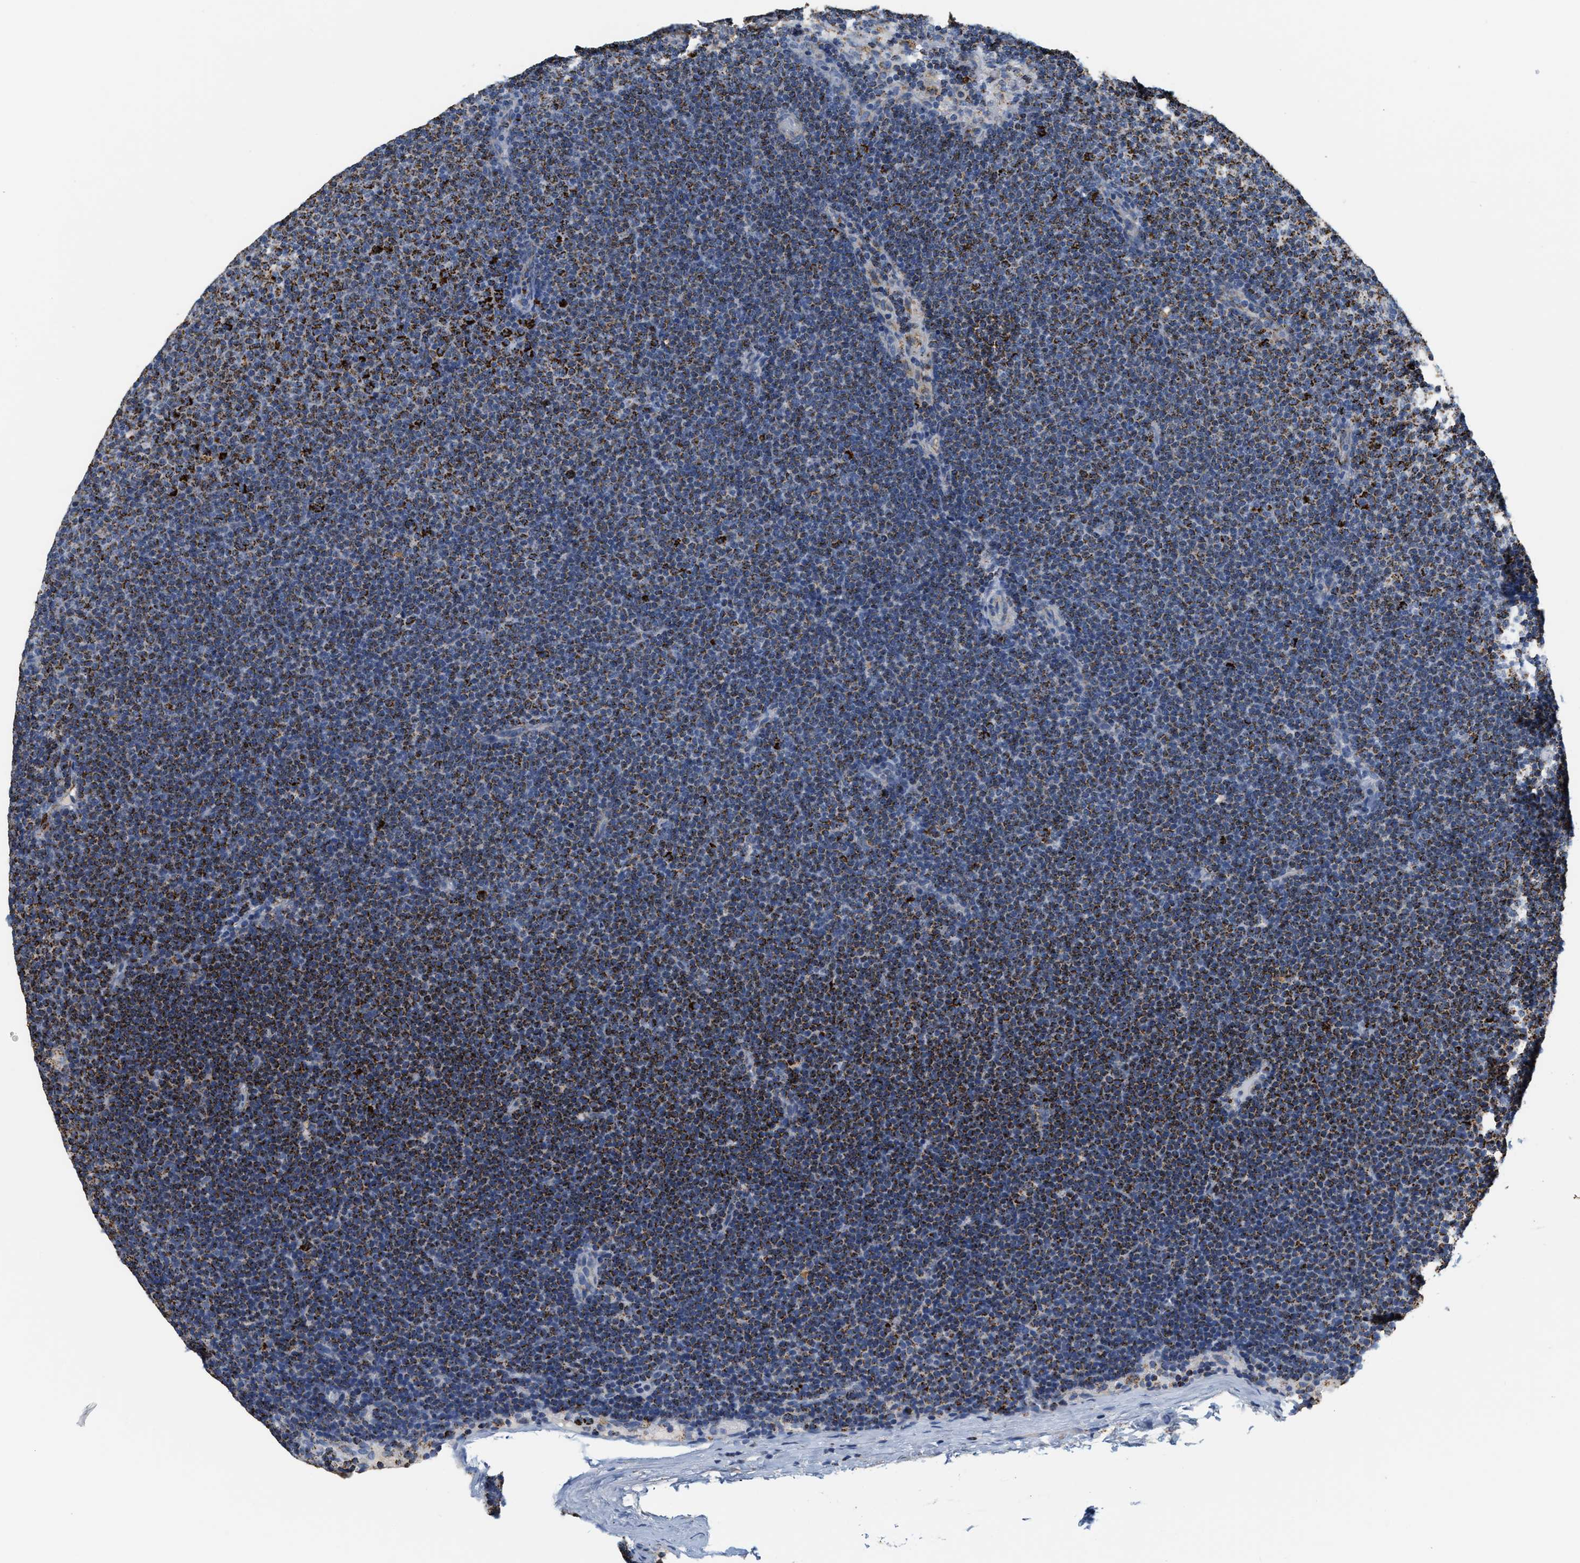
{"staining": {"intensity": "strong", "quantity": ">75%", "location": "cytoplasmic/membranous"}, "tissue": "lymphoma", "cell_type": "Tumor cells", "image_type": "cancer", "snomed": [{"axis": "morphology", "description": "Malignant lymphoma, non-Hodgkin's type, Low grade"}, {"axis": "topography", "description": "Lymph node"}], "caption": "A histopathology image of low-grade malignant lymphoma, non-Hodgkin's type stained for a protein shows strong cytoplasmic/membranous brown staining in tumor cells.", "gene": "SHMT2", "patient": {"sex": "female", "age": 53}}